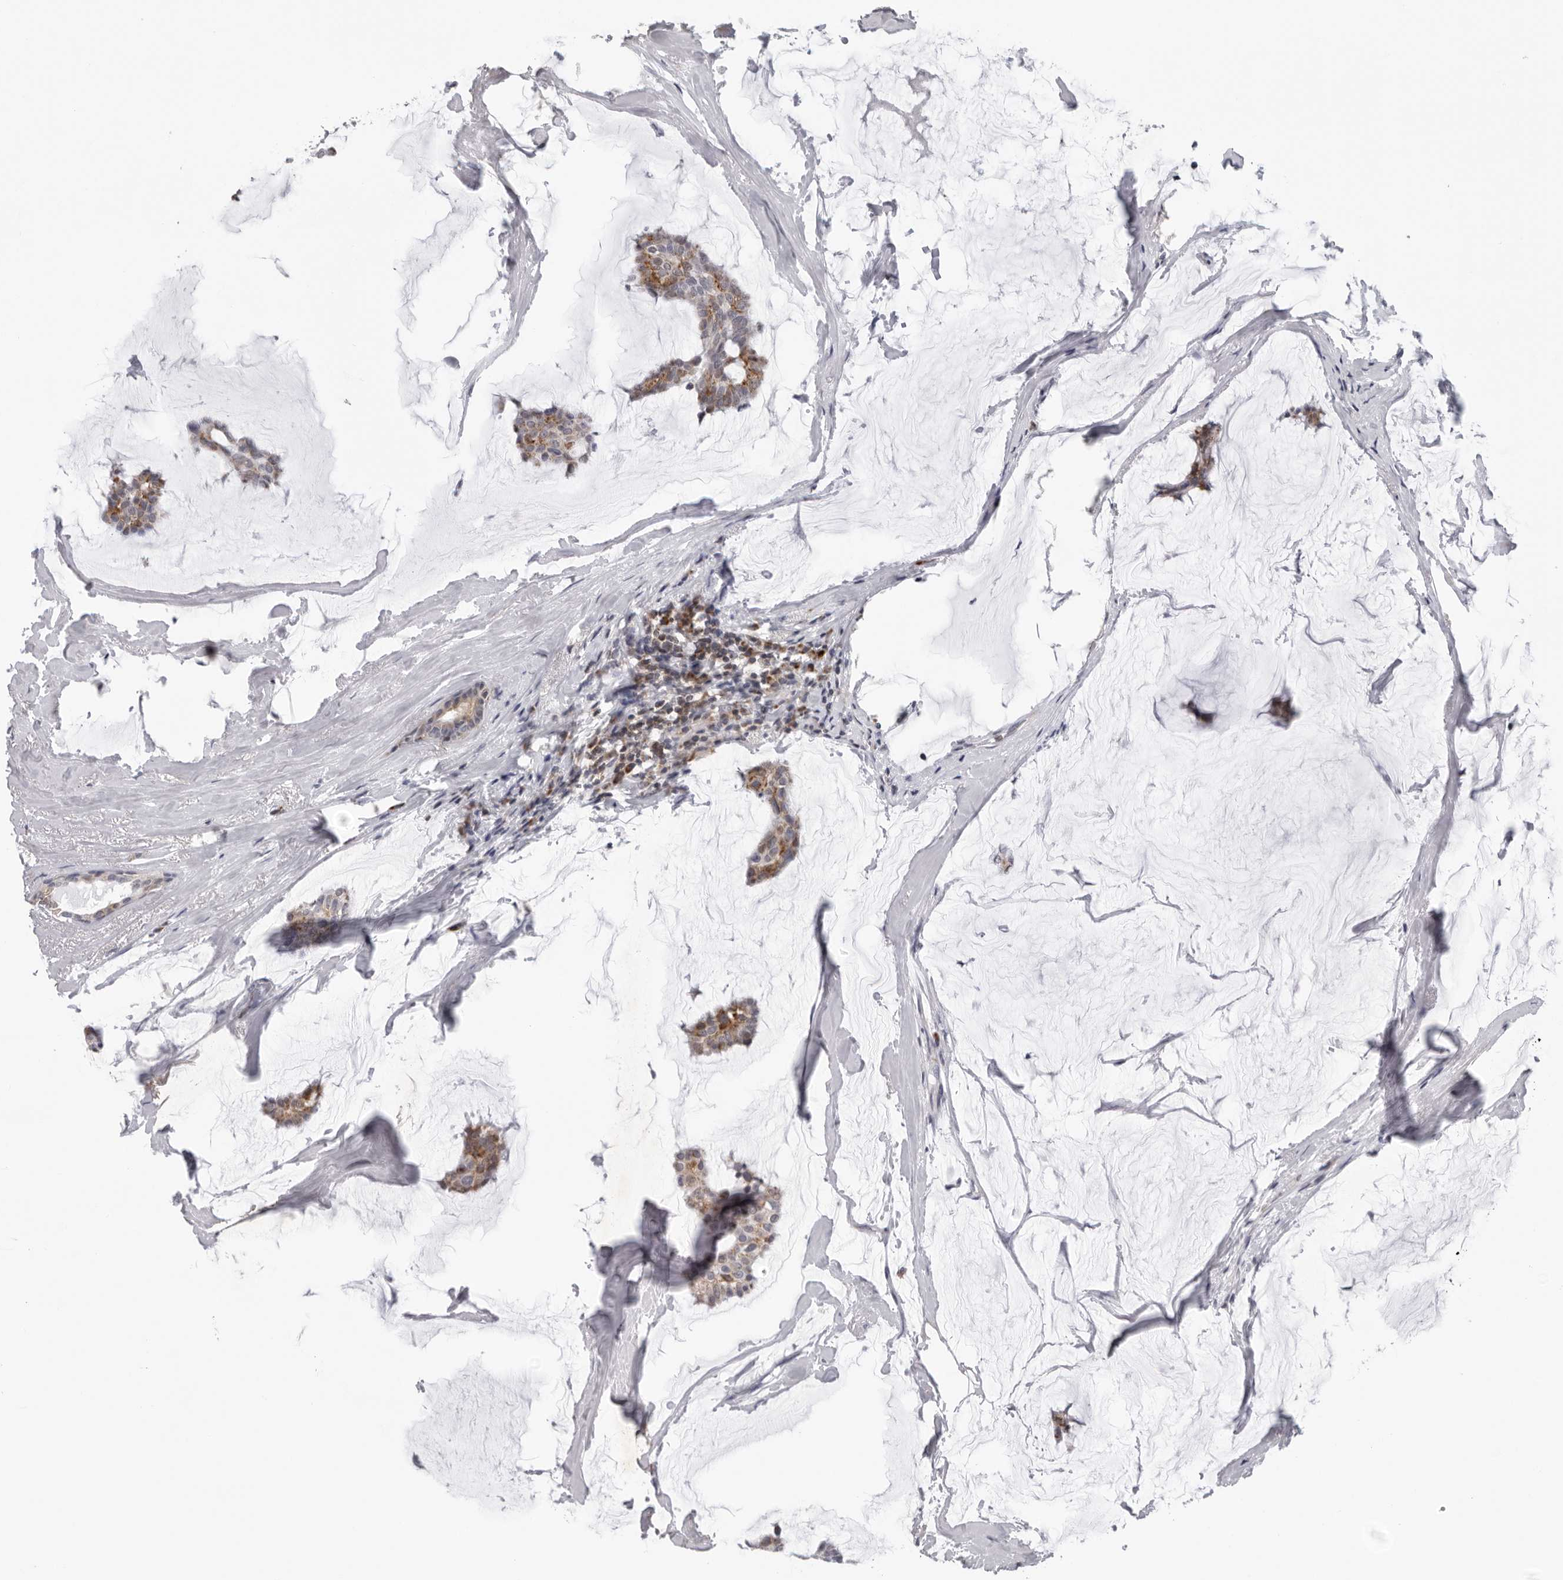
{"staining": {"intensity": "moderate", "quantity": ">75%", "location": "cytoplasmic/membranous"}, "tissue": "breast cancer", "cell_type": "Tumor cells", "image_type": "cancer", "snomed": [{"axis": "morphology", "description": "Duct carcinoma"}, {"axis": "topography", "description": "Breast"}], "caption": "Protein analysis of breast invasive ductal carcinoma tissue displays moderate cytoplasmic/membranous staining in approximately >75% of tumor cells. Using DAB (3,3'-diaminobenzidine) (brown) and hematoxylin (blue) stains, captured at high magnification using brightfield microscopy.", "gene": "CPT2", "patient": {"sex": "female", "age": 93}}